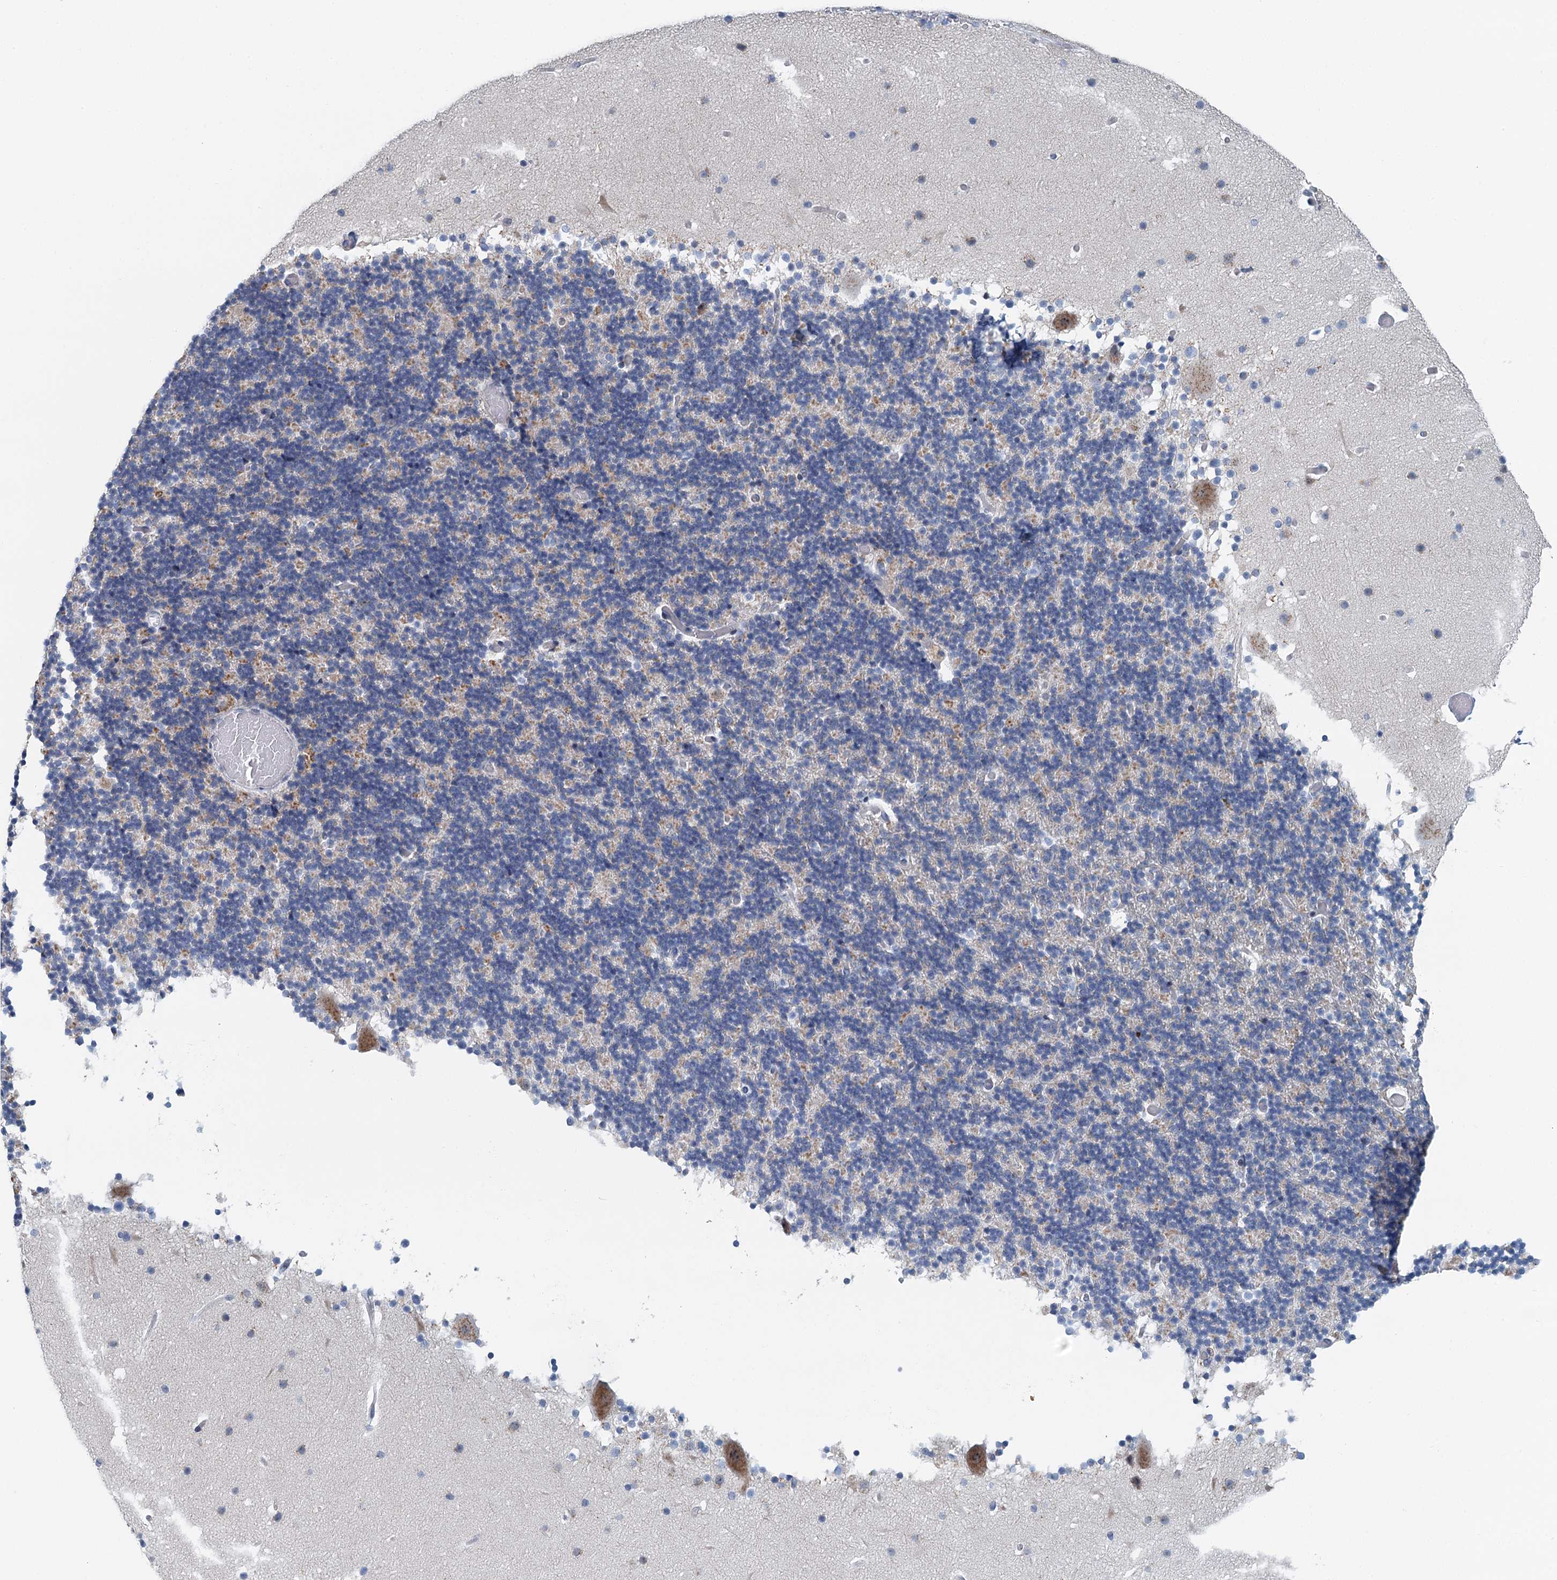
{"staining": {"intensity": "negative", "quantity": "none", "location": "none"}, "tissue": "cerebellum", "cell_type": "Cells in granular layer", "image_type": "normal", "snomed": [{"axis": "morphology", "description": "Normal tissue, NOS"}, {"axis": "topography", "description": "Cerebellum"}], "caption": "Immunohistochemical staining of normal cerebellum reveals no significant staining in cells in granular layer.", "gene": "ZNF527", "patient": {"sex": "male", "age": 57}}